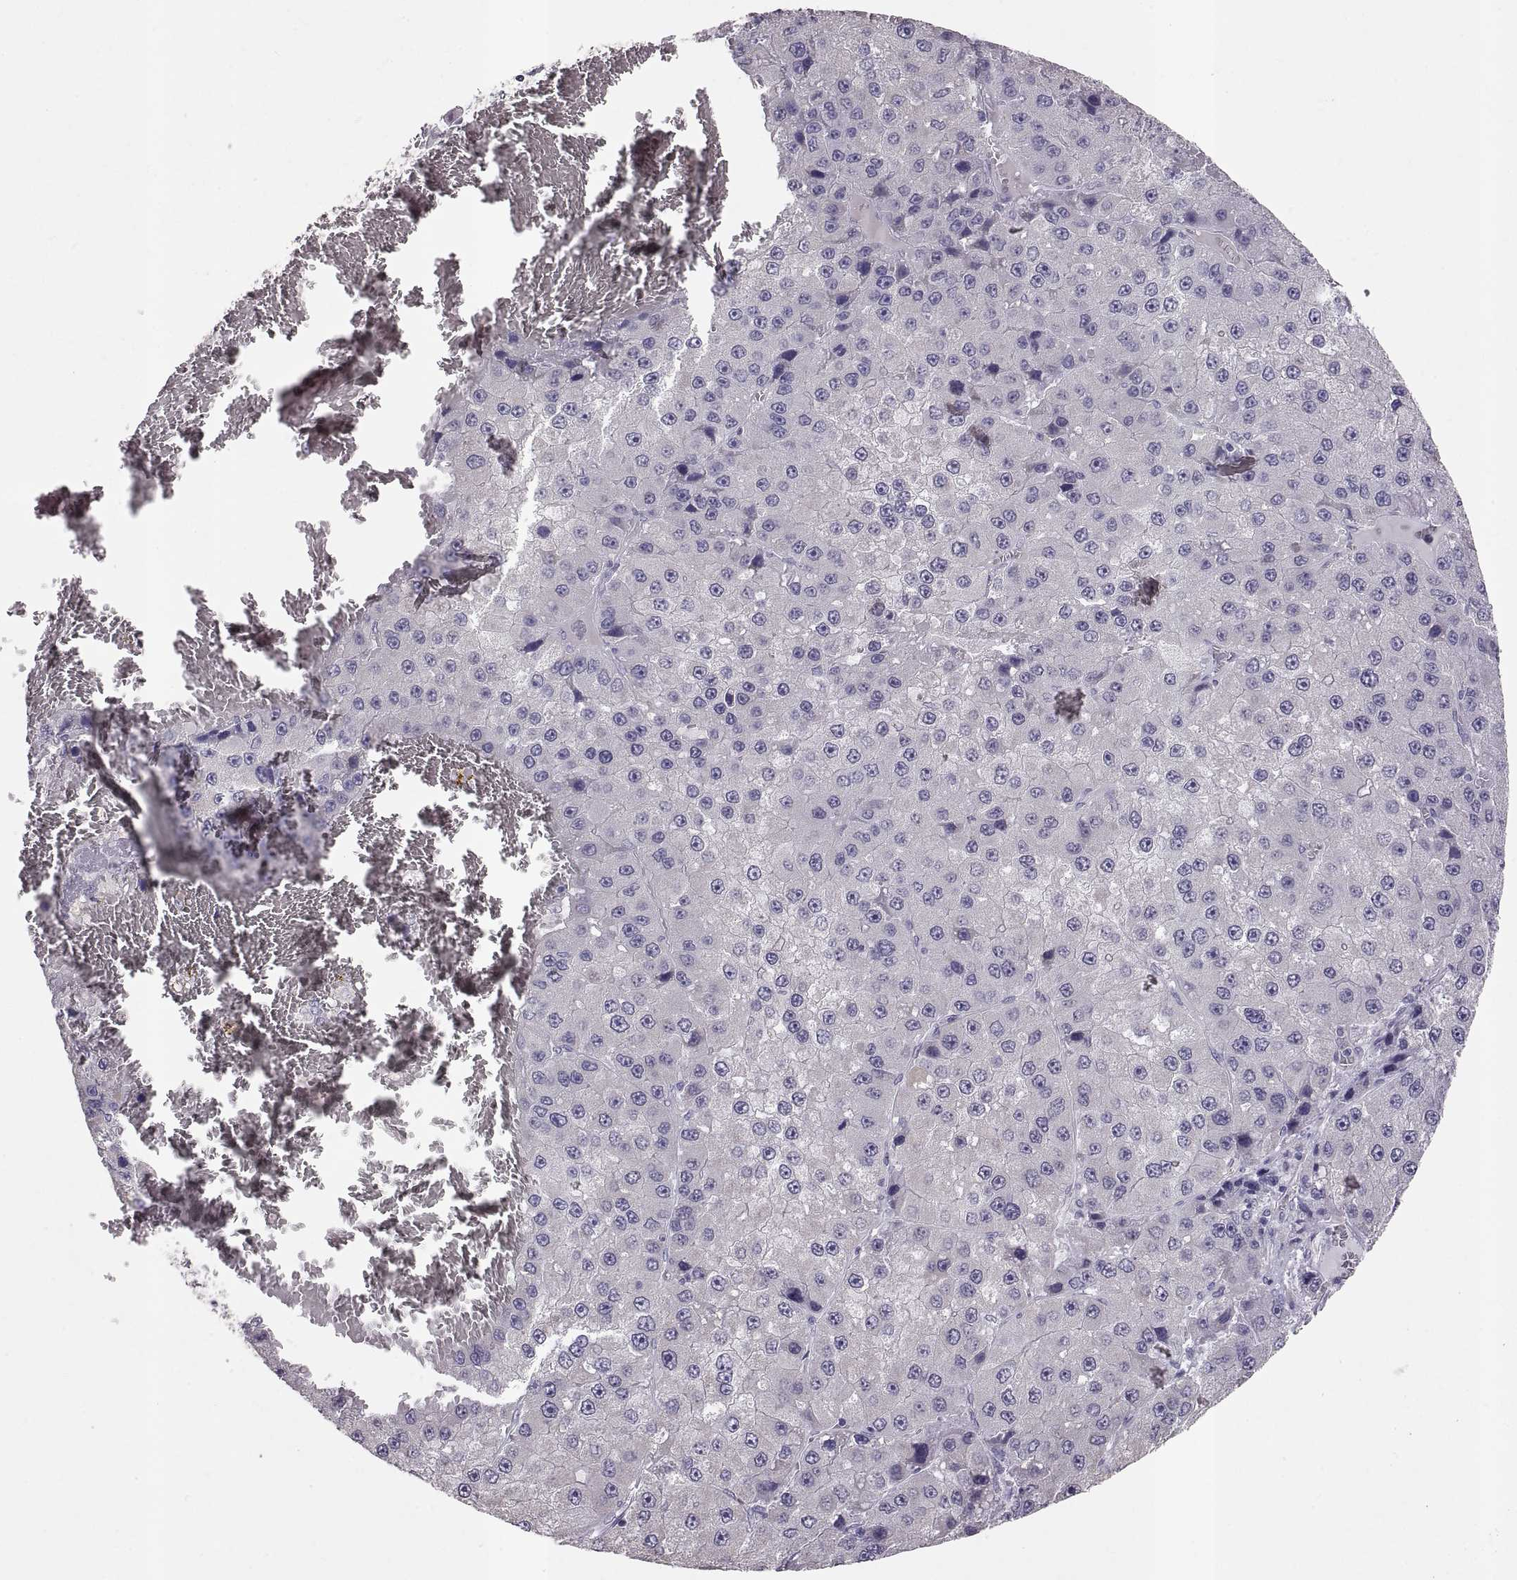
{"staining": {"intensity": "negative", "quantity": "none", "location": "none"}, "tissue": "liver cancer", "cell_type": "Tumor cells", "image_type": "cancer", "snomed": [{"axis": "morphology", "description": "Carcinoma, Hepatocellular, NOS"}, {"axis": "topography", "description": "Liver"}], "caption": "Liver cancer was stained to show a protein in brown. There is no significant positivity in tumor cells.", "gene": "WBP2NL", "patient": {"sex": "female", "age": 73}}